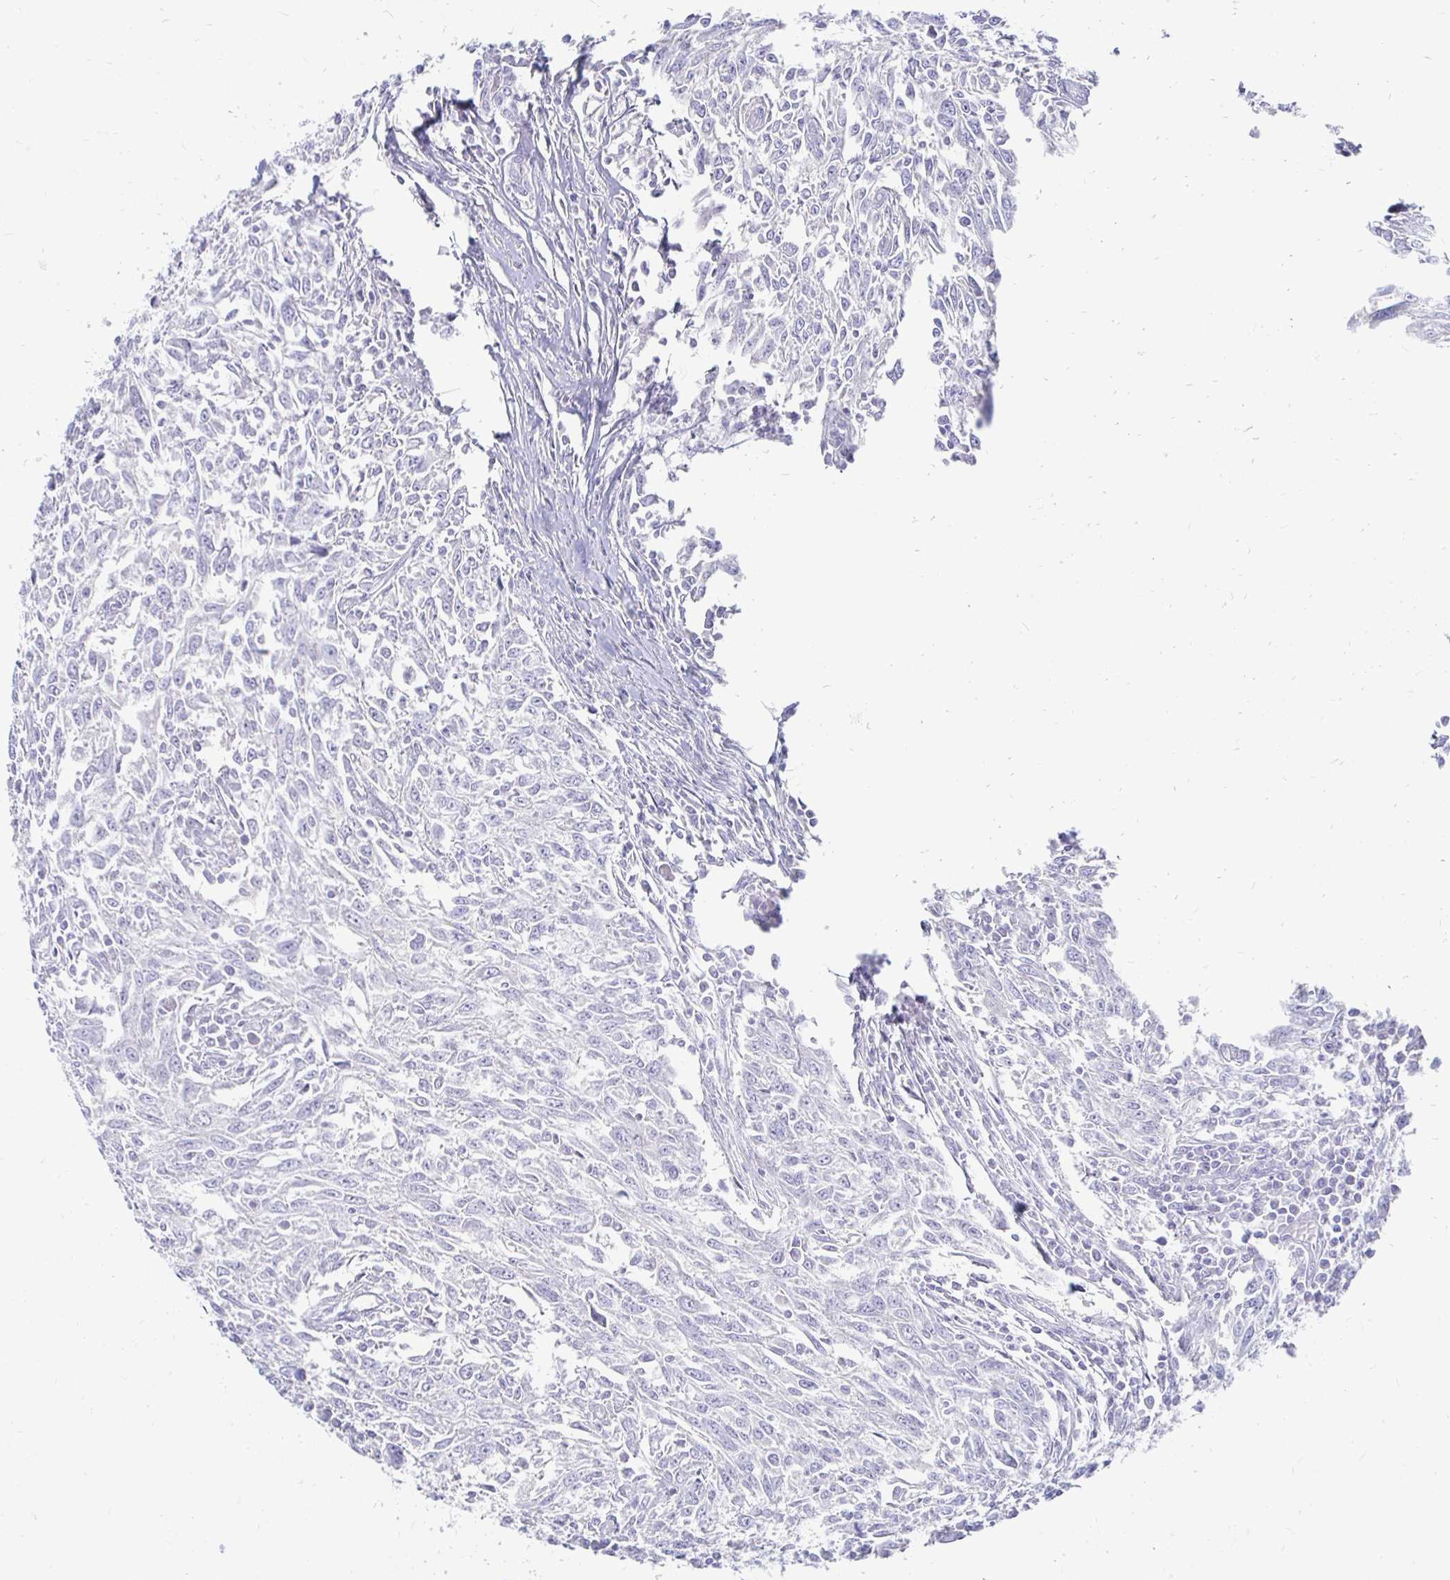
{"staining": {"intensity": "negative", "quantity": "none", "location": "none"}, "tissue": "breast cancer", "cell_type": "Tumor cells", "image_type": "cancer", "snomed": [{"axis": "morphology", "description": "Duct carcinoma"}, {"axis": "topography", "description": "Breast"}], "caption": "Immunohistochemical staining of human invasive ductal carcinoma (breast) exhibits no significant positivity in tumor cells.", "gene": "PEG10", "patient": {"sex": "female", "age": 50}}